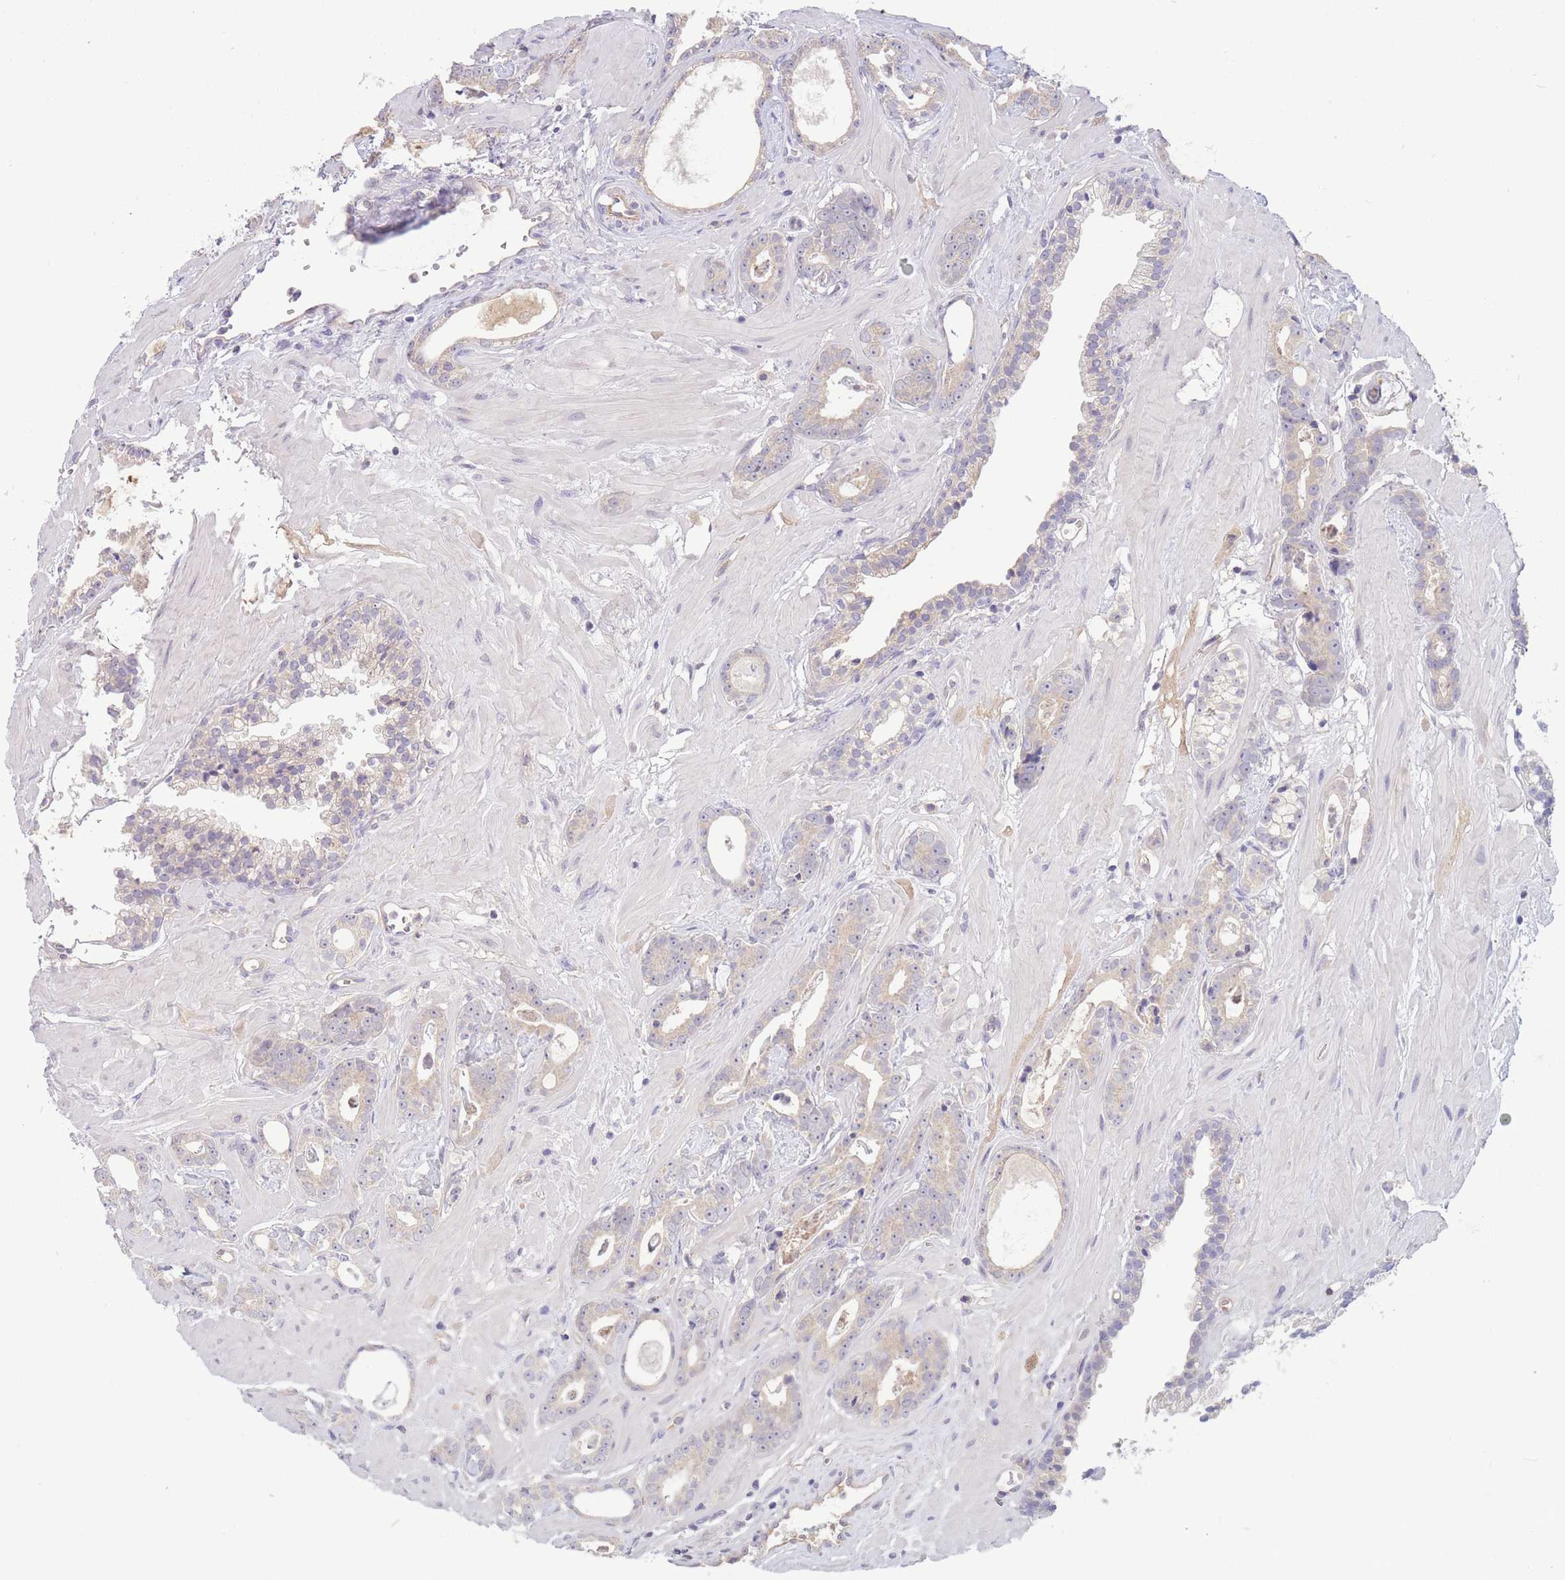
{"staining": {"intensity": "negative", "quantity": "none", "location": "none"}, "tissue": "prostate cancer", "cell_type": "Tumor cells", "image_type": "cancer", "snomed": [{"axis": "morphology", "description": "Adenocarcinoma, Low grade"}, {"axis": "topography", "description": "Prostate"}], "caption": "There is no significant positivity in tumor cells of adenocarcinoma (low-grade) (prostate).", "gene": "NDUFAF5", "patient": {"sex": "male", "age": 60}}